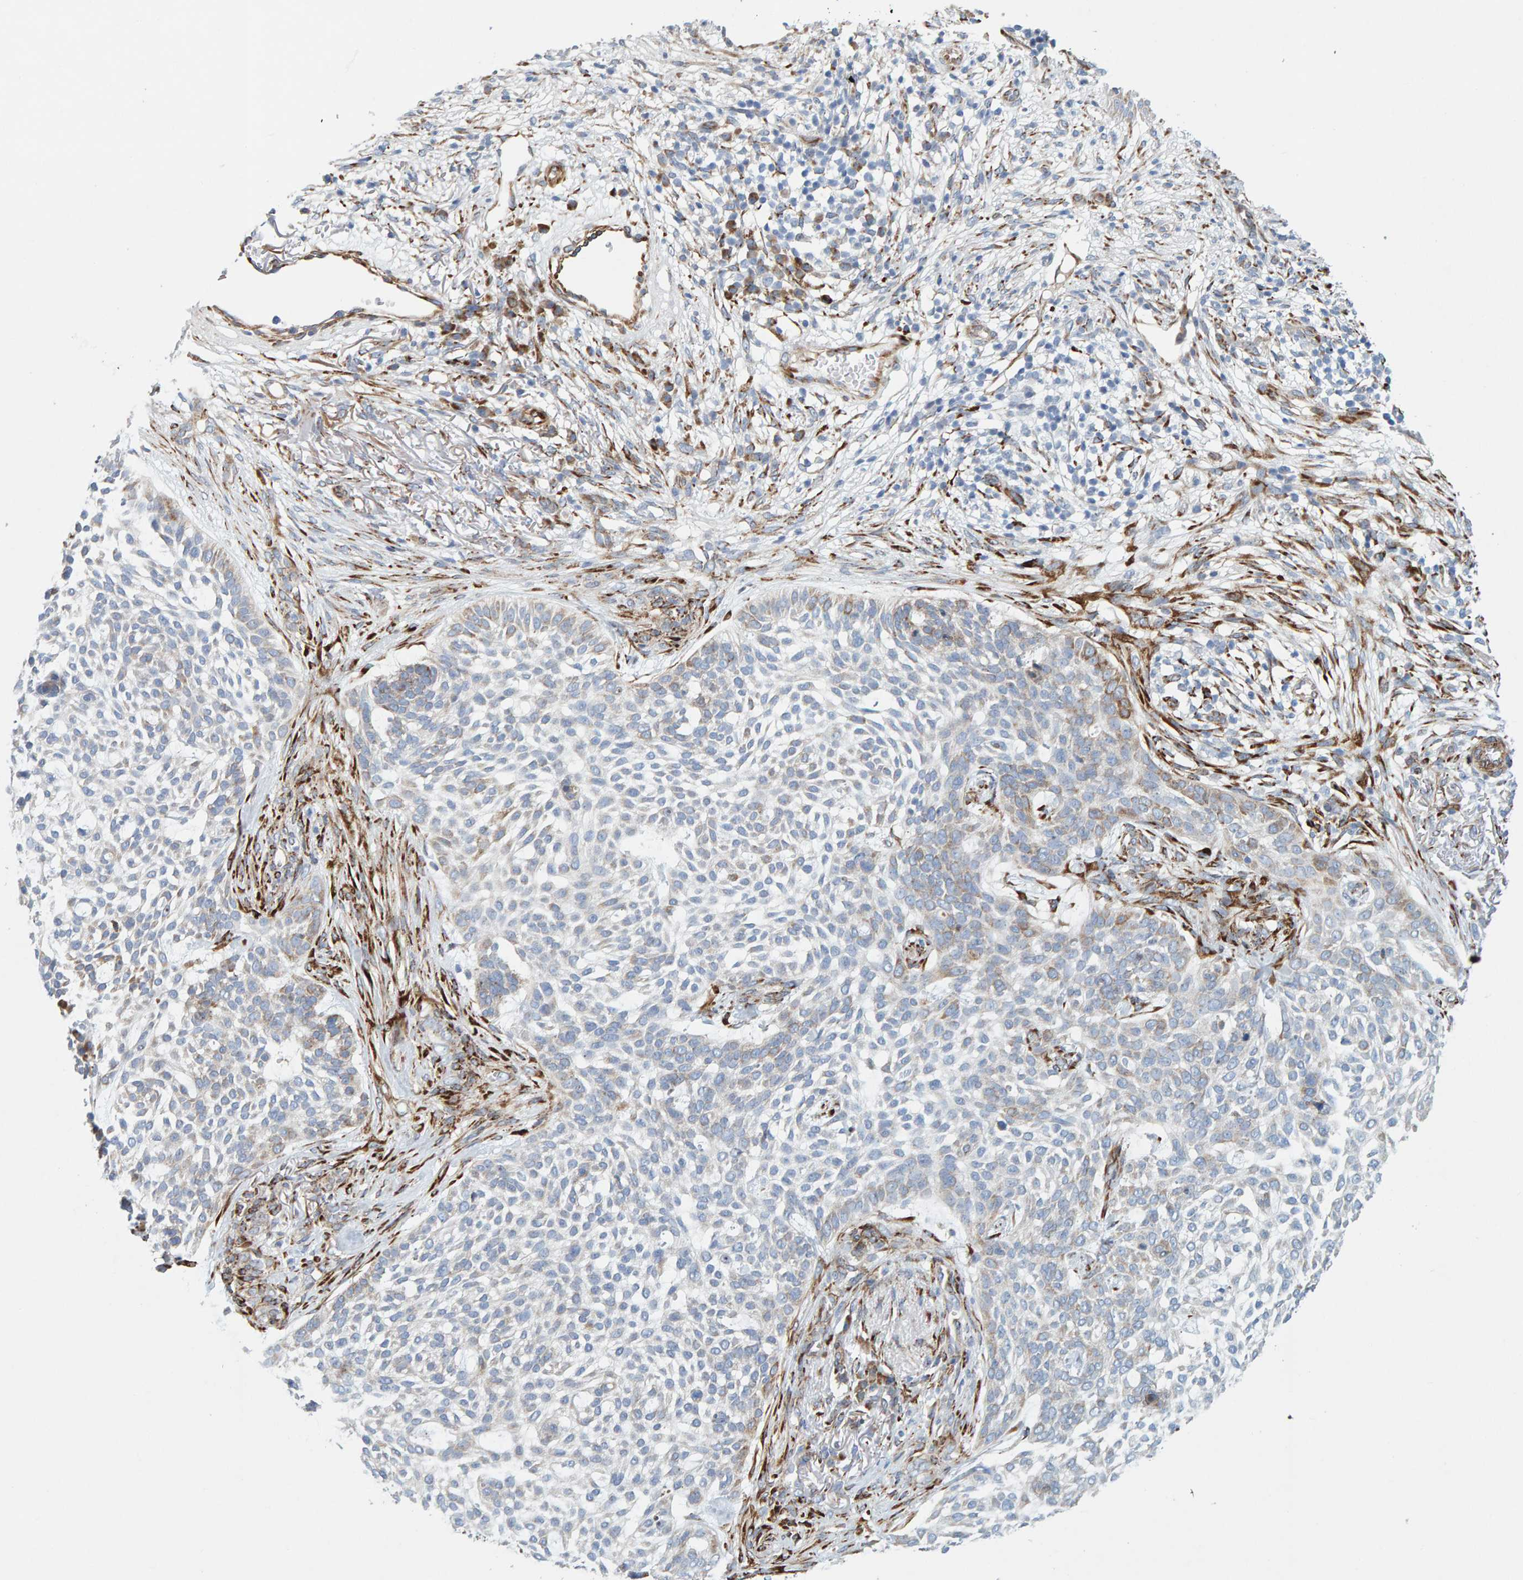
{"staining": {"intensity": "weak", "quantity": "<25%", "location": "cytoplasmic/membranous"}, "tissue": "skin cancer", "cell_type": "Tumor cells", "image_type": "cancer", "snomed": [{"axis": "morphology", "description": "Basal cell carcinoma"}, {"axis": "topography", "description": "Skin"}], "caption": "Tumor cells are negative for protein expression in human basal cell carcinoma (skin).", "gene": "MMP16", "patient": {"sex": "female", "age": 64}}